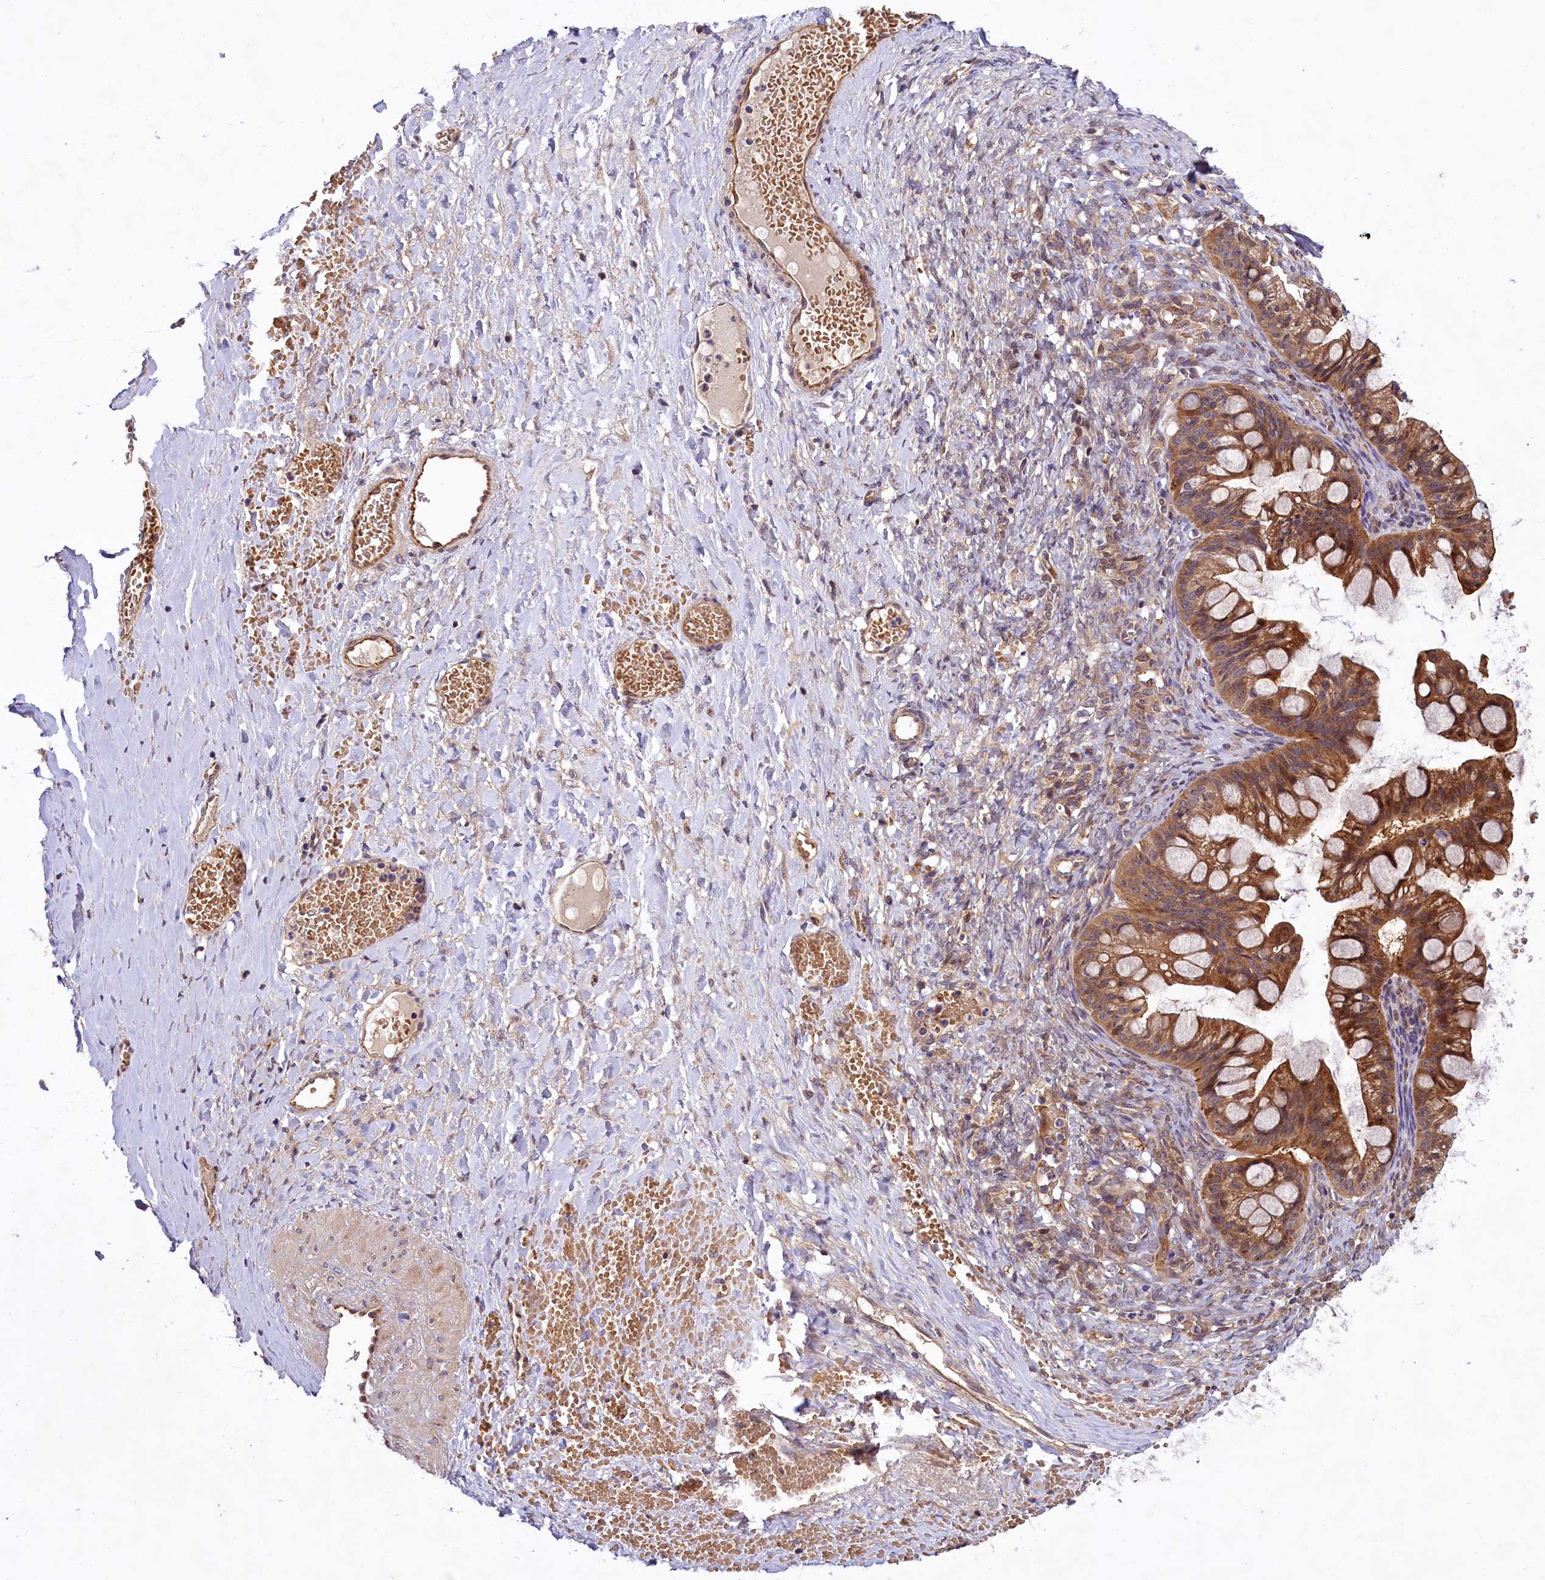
{"staining": {"intensity": "moderate", "quantity": ">75%", "location": "cytoplasmic/membranous"}, "tissue": "ovarian cancer", "cell_type": "Tumor cells", "image_type": "cancer", "snomed": [{"axis": "morphology", "description": "Cystadenocarcinoma, mucinous, NOS"}, {"axis": "topography", "description": "Ovary"}], "caption": "Protein analysis of ovarian mucinous cystadenocarcinoma tissue shows moderate cytoplasmic/membranous expression in about >75% of tumor cells.", "gene": "PKN2", "patient": {"sex": "female", "age": 73}}